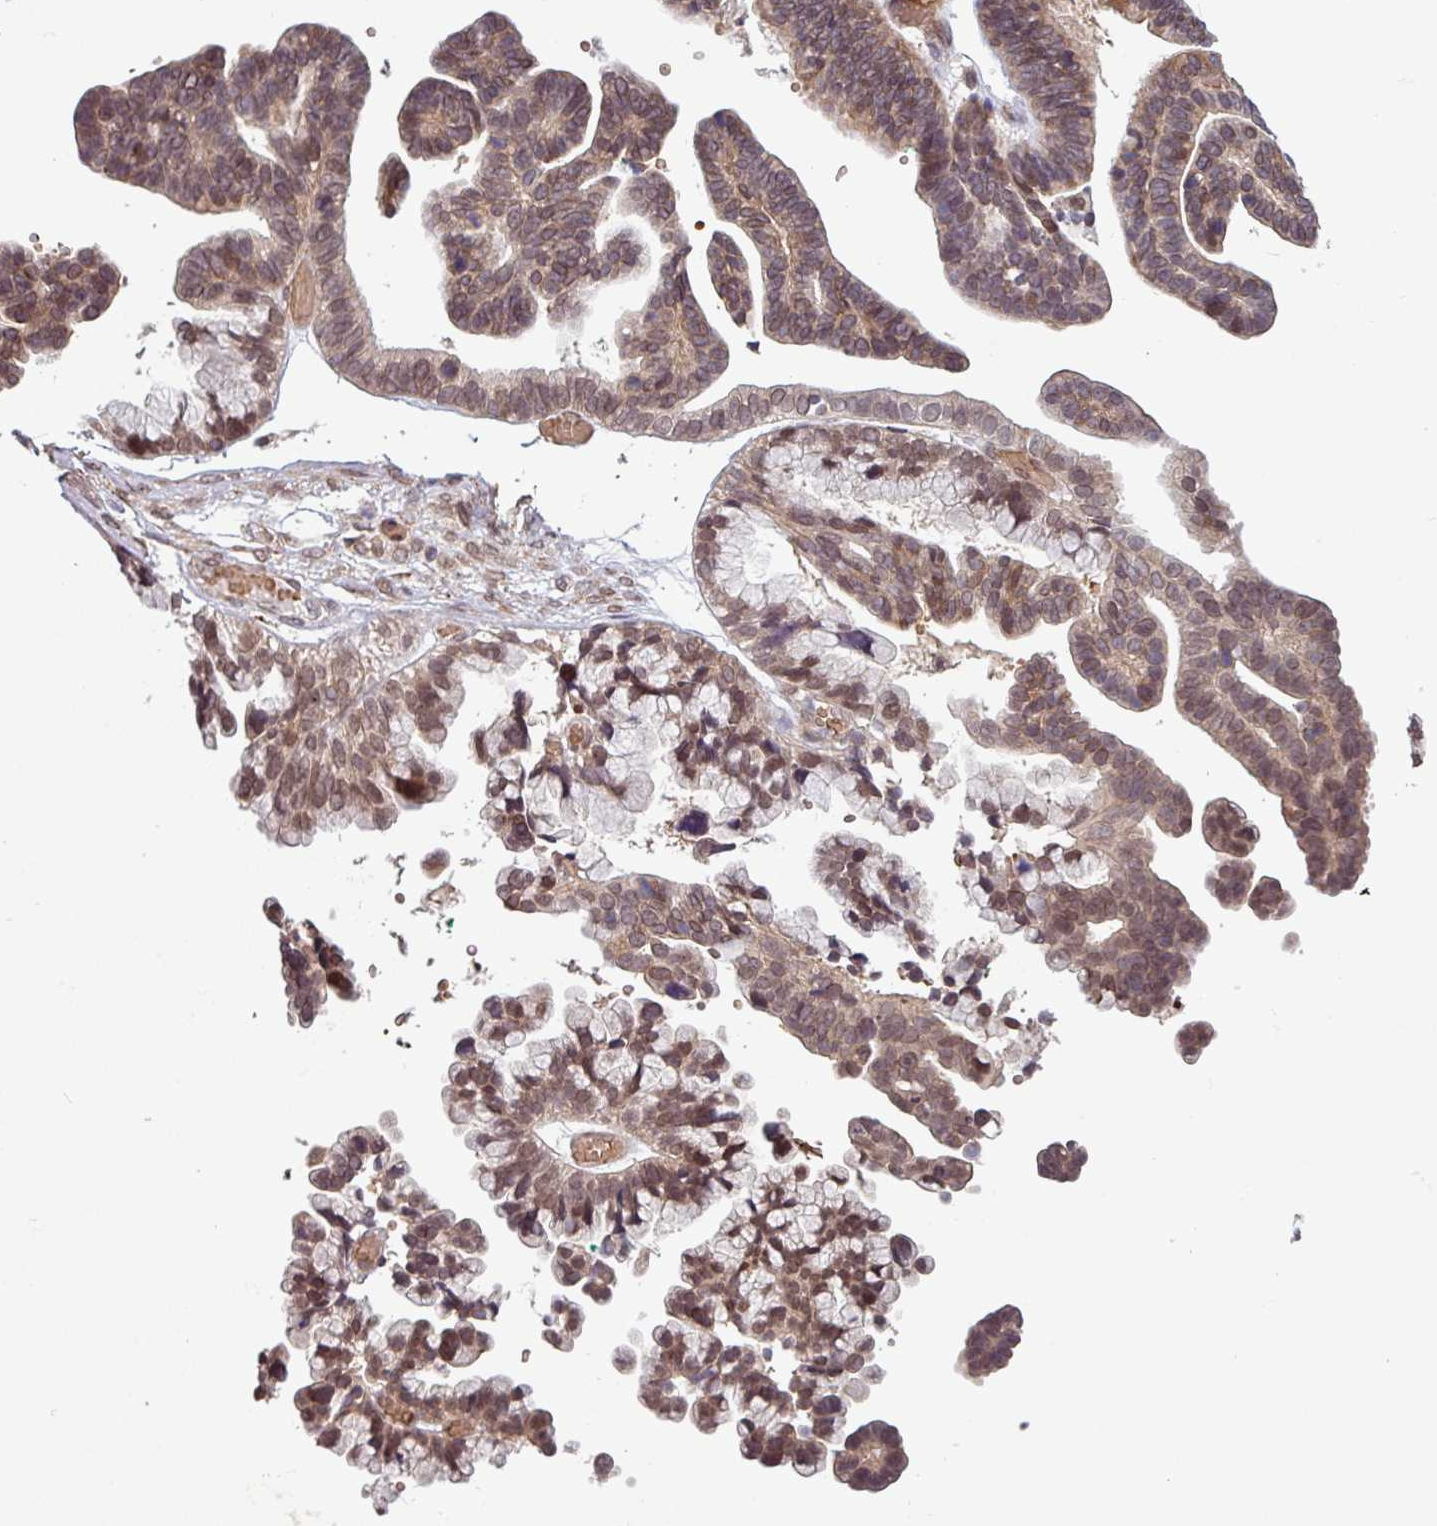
{"staining": {"intensity": "weak", "quantity": ">75%", "location": "cytoplasmic/membranous,nuclear"}, "tissue": "ovarian cancer", "cell_type": "Tumor cells", "image_type": "cancer", "snomed": [{"axis": "morphology", "description": "Cystadenocarcinoma, serous, NOS"}, {"axis": "topography", "description": "Ovary"}], "caption": "There is low levels of weak cytoplasmic/membranous and nuclear expression in tumor cells of serous cystadenocarcinoma (ovarian), as demonstrated by immunohistochemical staining (brown color).", "gene": "RBM4B", "patient": {"sex": "female", "age": 56}}